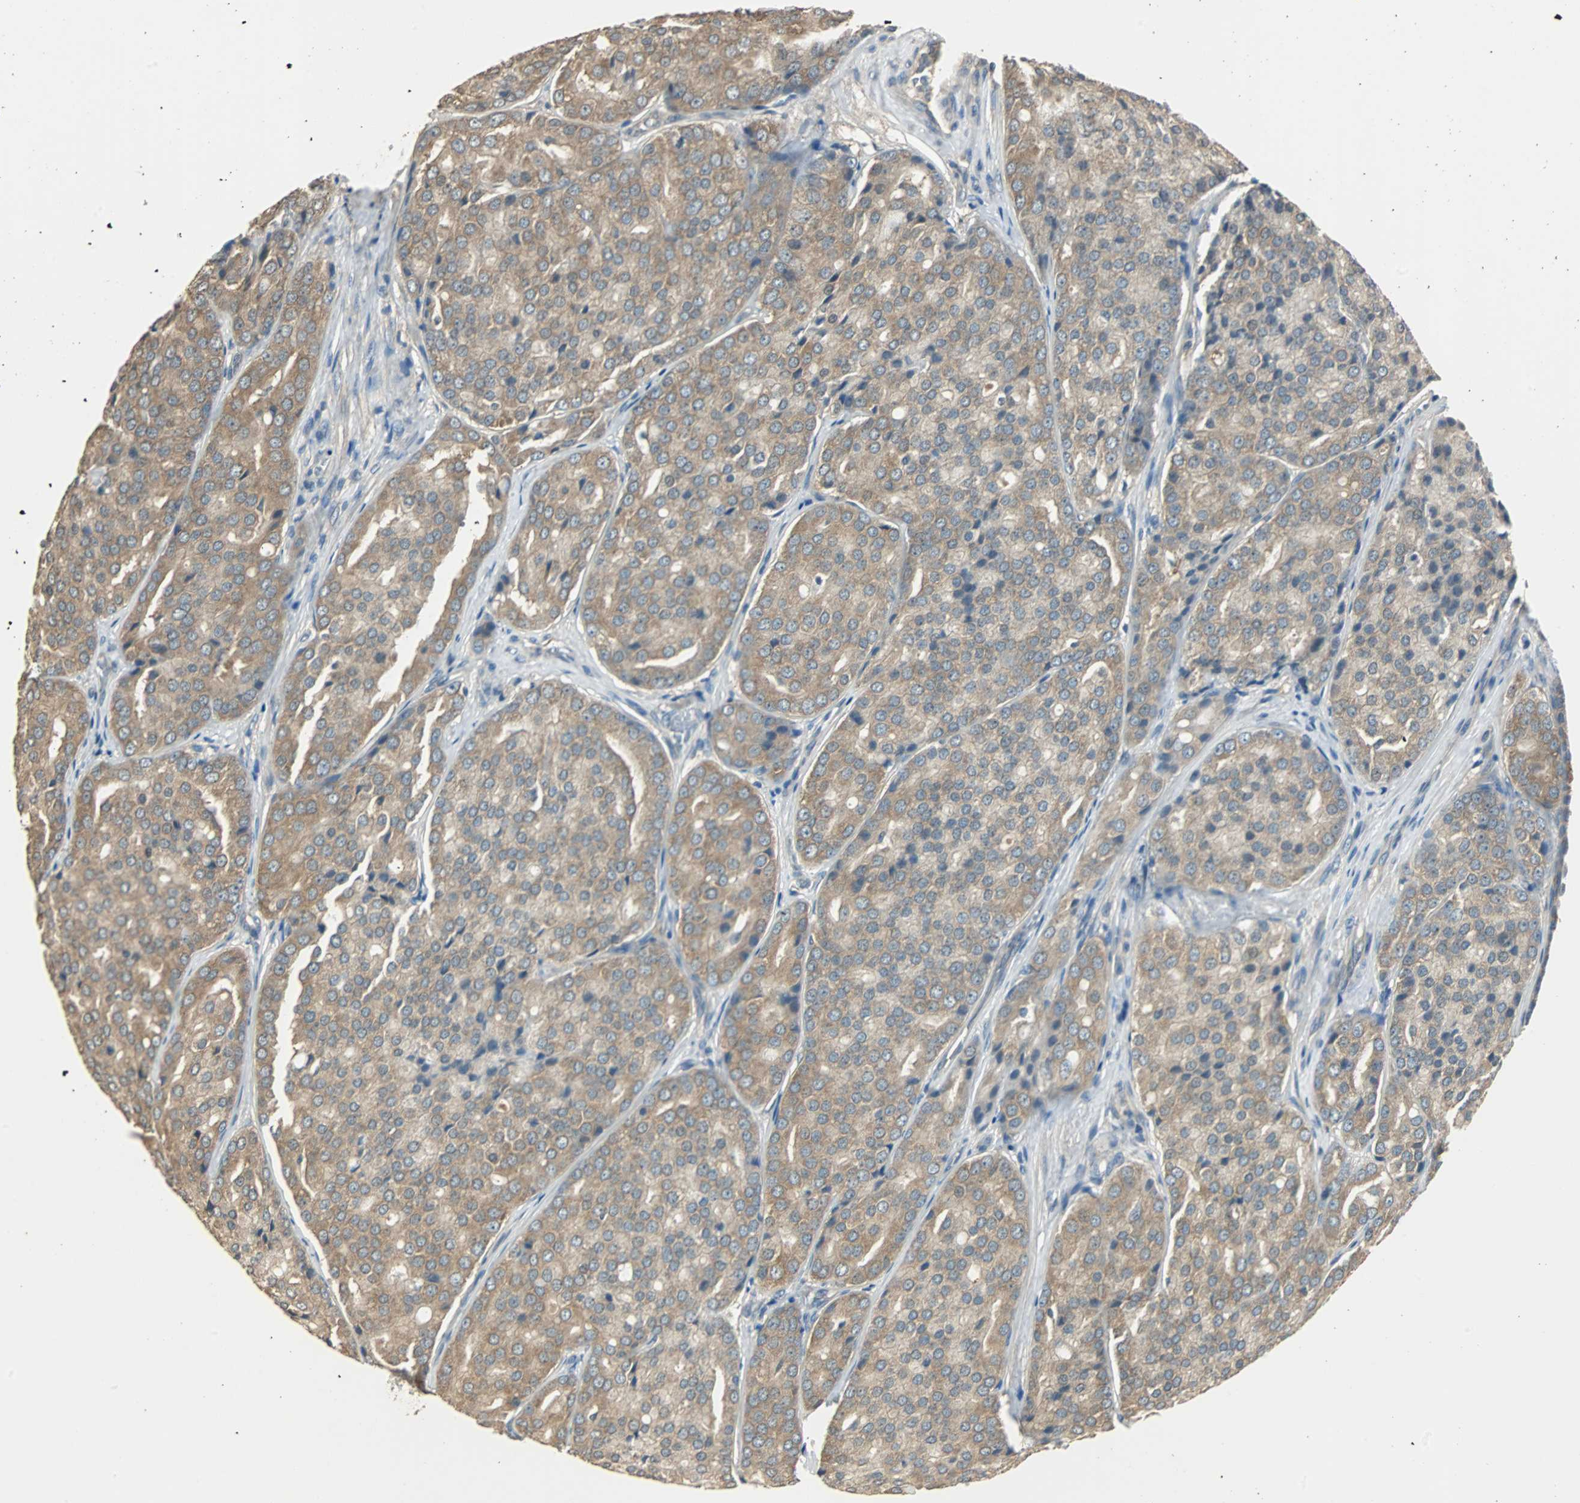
{"staining": {"intensity": "moderate", "quantity": ">75%", "location": "cytoplasmic/membranous"}, "tissue": "prostate cancer", "cell_type": "Tumor cells", "image_type": "cancer", "snomed": [{"axis": "morphology", "description": "Adenocarcinoma, High grade"}, {"axis": "topography", "description": "Prostate"}], "caption": "The immunohistochemical stain highlights moderate cytoplasmic/membranous positivity in tumor cells of prostate cancer (adenocarcinoma (high-grade)) tissue.", "gene": "ABHD2", "patient": {"sex": "male", "age": 64}}